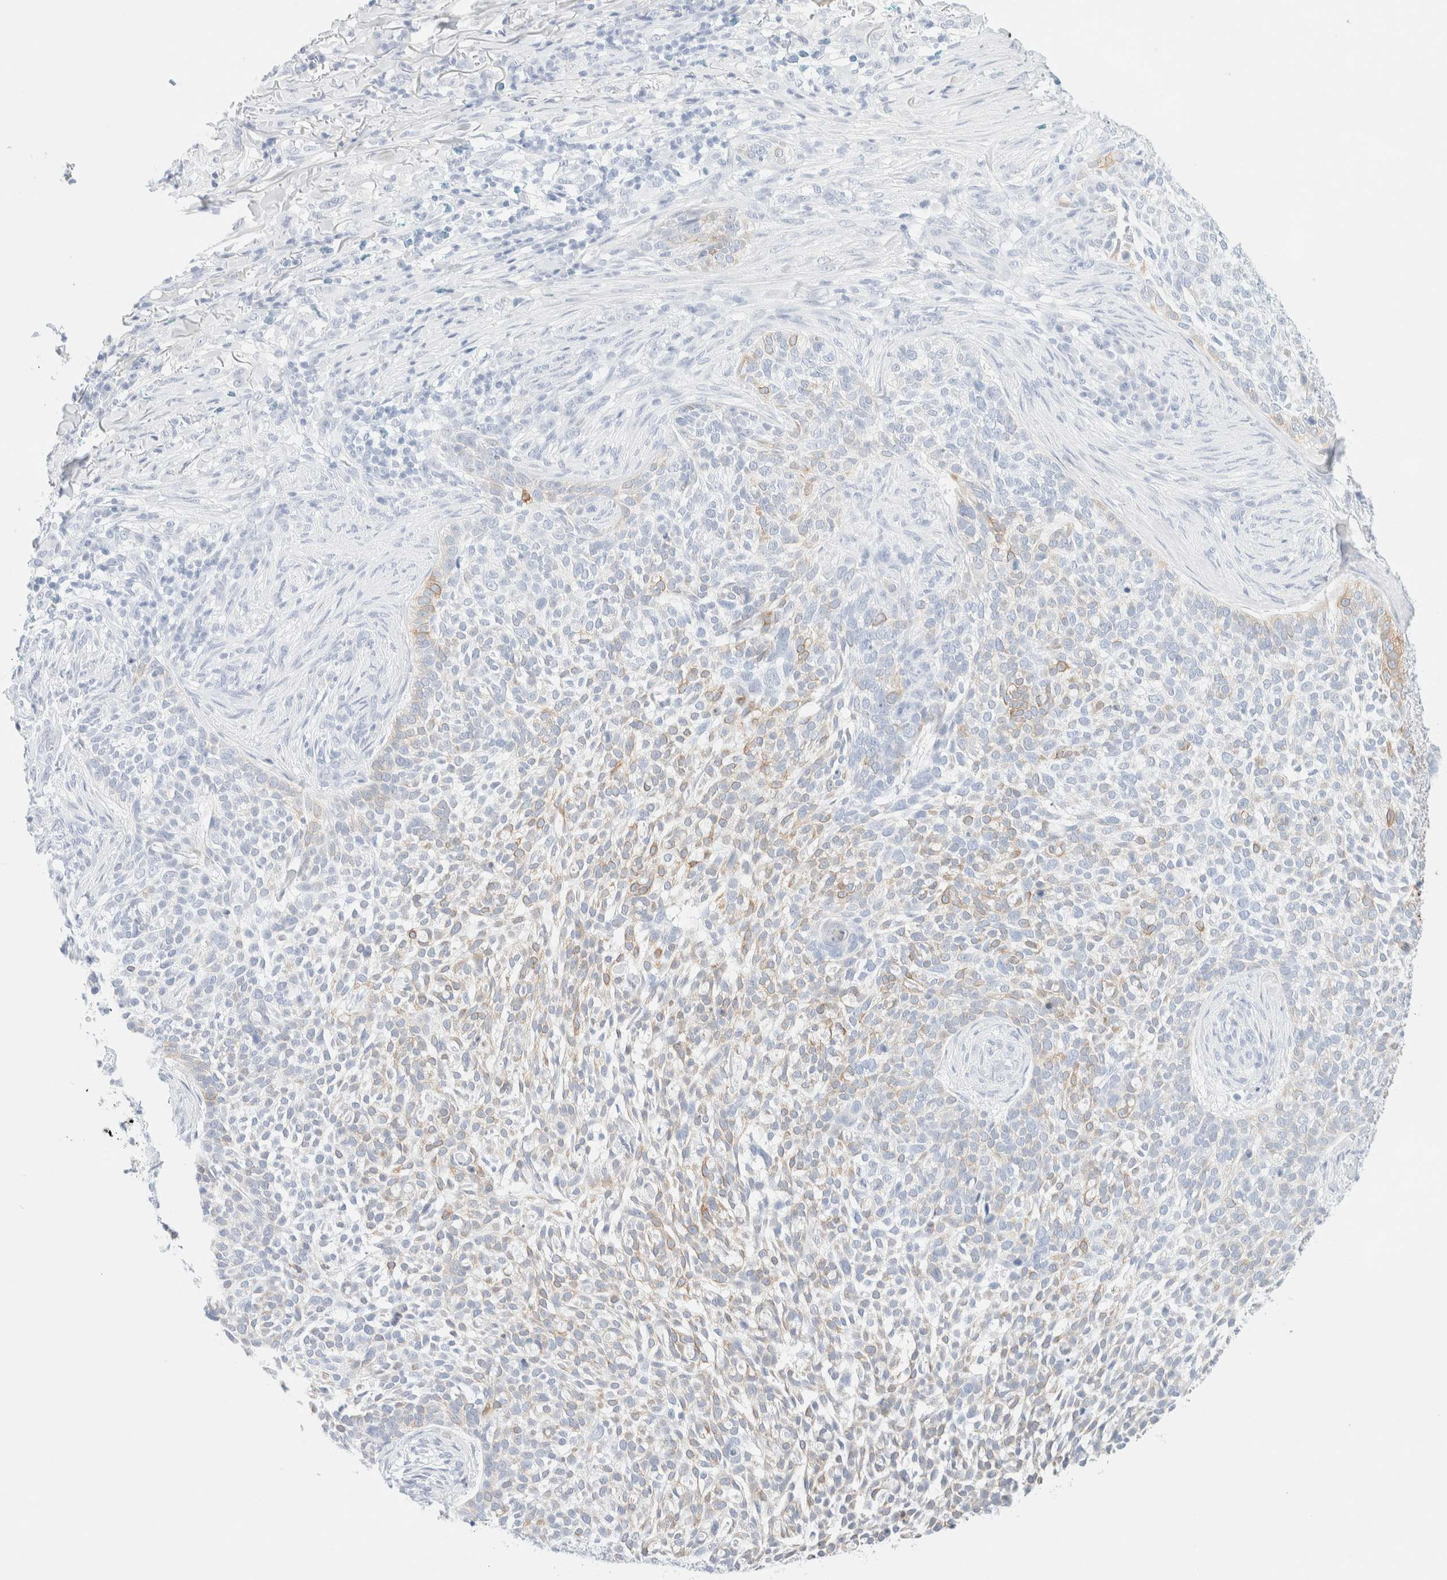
{"staining": {"intensity": "moderate", "quantity": "<25%", "location": "cytoplasmic/membranous"}, "tissue": "skin cancer", "cell_type": "Tumor cells", "image_type": "cancer", "snomed": [{"axis": "morphology", "description": "Basal cell carcinoma"}, {"axis": "topography", "description": "Skin"}], "caption": "Immunohistochemistry micrograph of human skin cancer stained for a protein (brown), which demonstrates low levels of moderate cytoplasmic/membranous staining in about <25% of tumor cells.", "gene": "KRT15", "patient": {"sex": "female", "age": 64}}